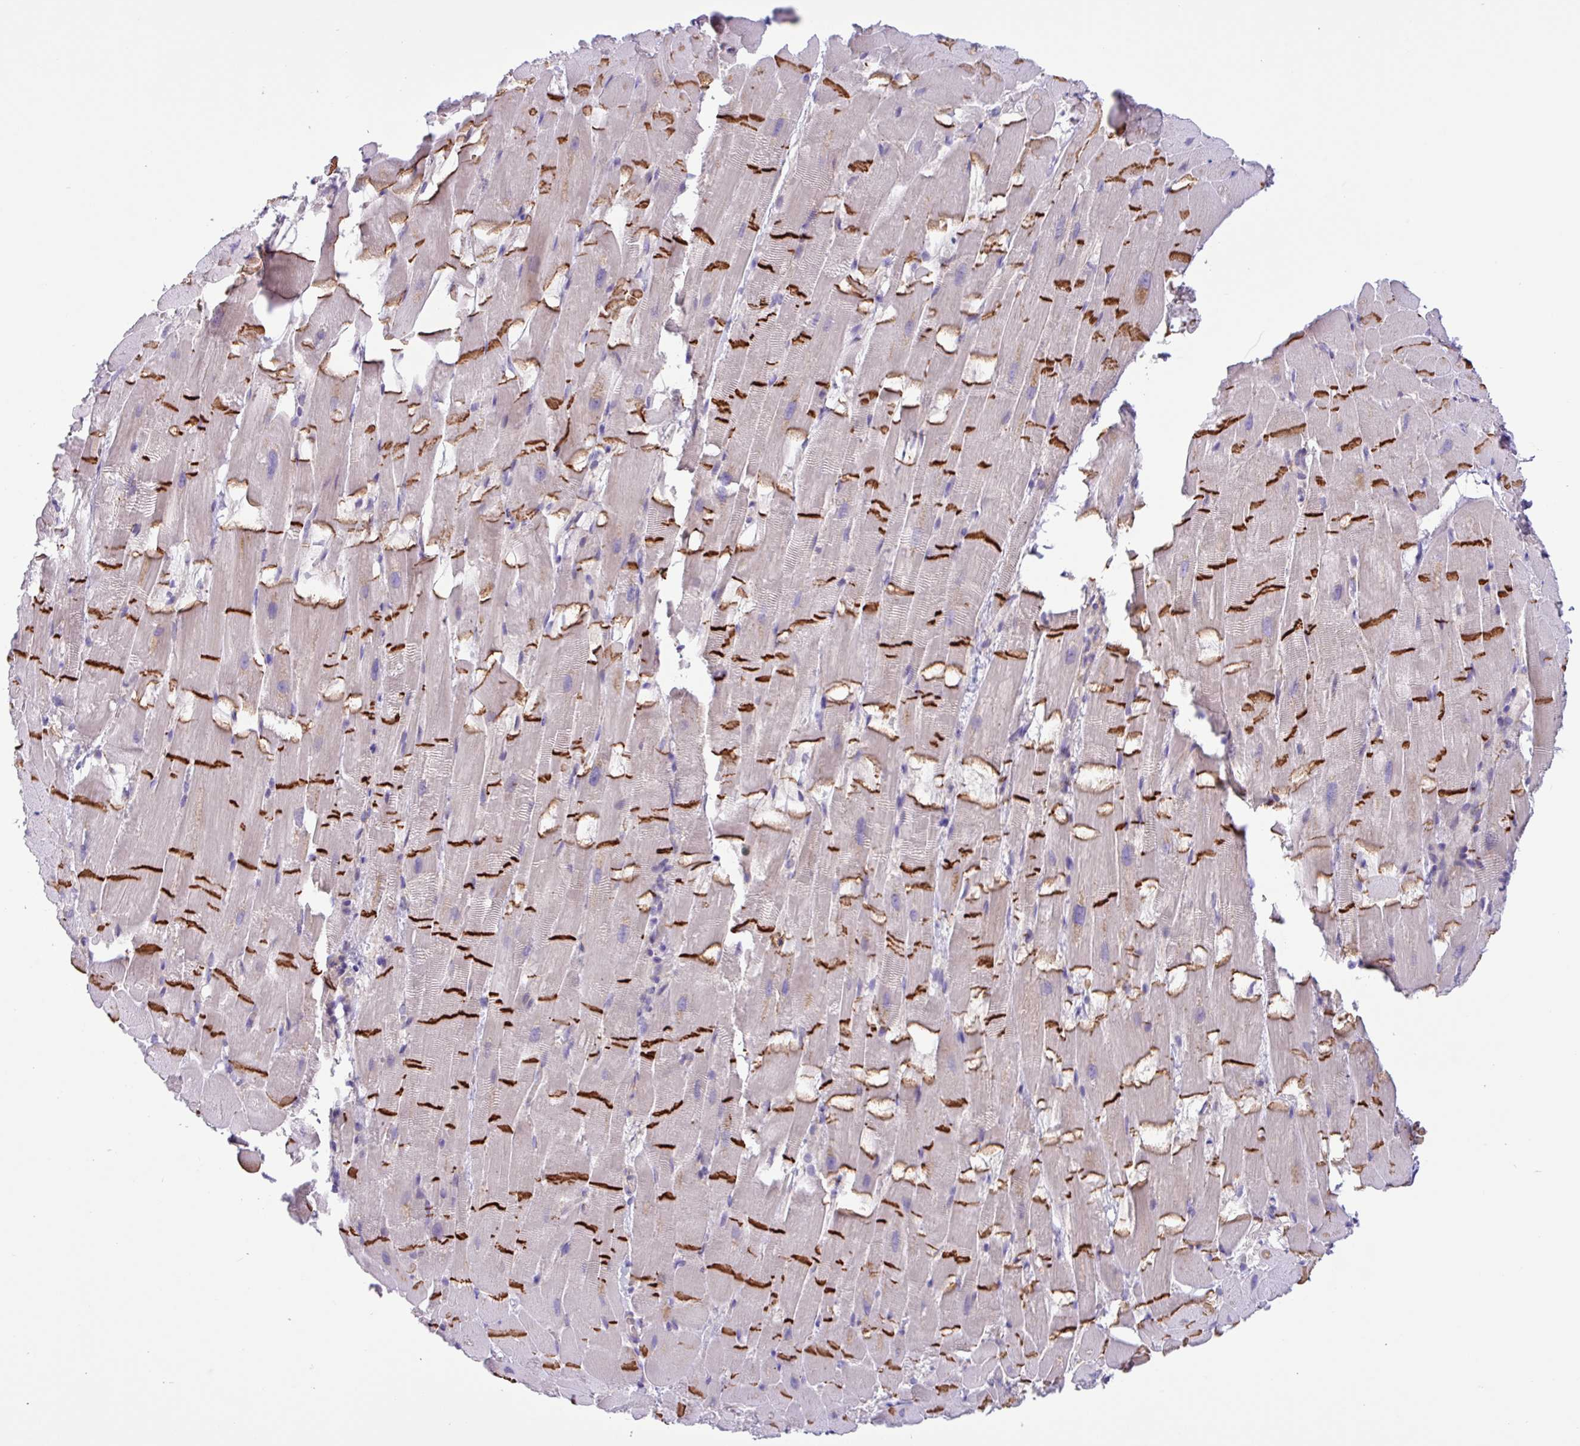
{"staining": {"intensity": "strong", "quantity": "25%-75%", "location": "cytoplasmic/membranous"}, "tissue": "heart muscle", "cell_type": "Cardiomyocytes", "image_type": "normal", "snomed": [{"axis": "morphology", "description": "Normal tissue, NOS"}, {"axis": "topography", "description": "Heart"}], "caption": "A high-resolution photomicrograph shows IHC staining of benign heart muscle, which shows strong cytoplasmic/membranous expression in approximately 25%-75% of cardiomyocytes.", "gene": "MRM2", "patient": {"sex": "male", "age": 37}}